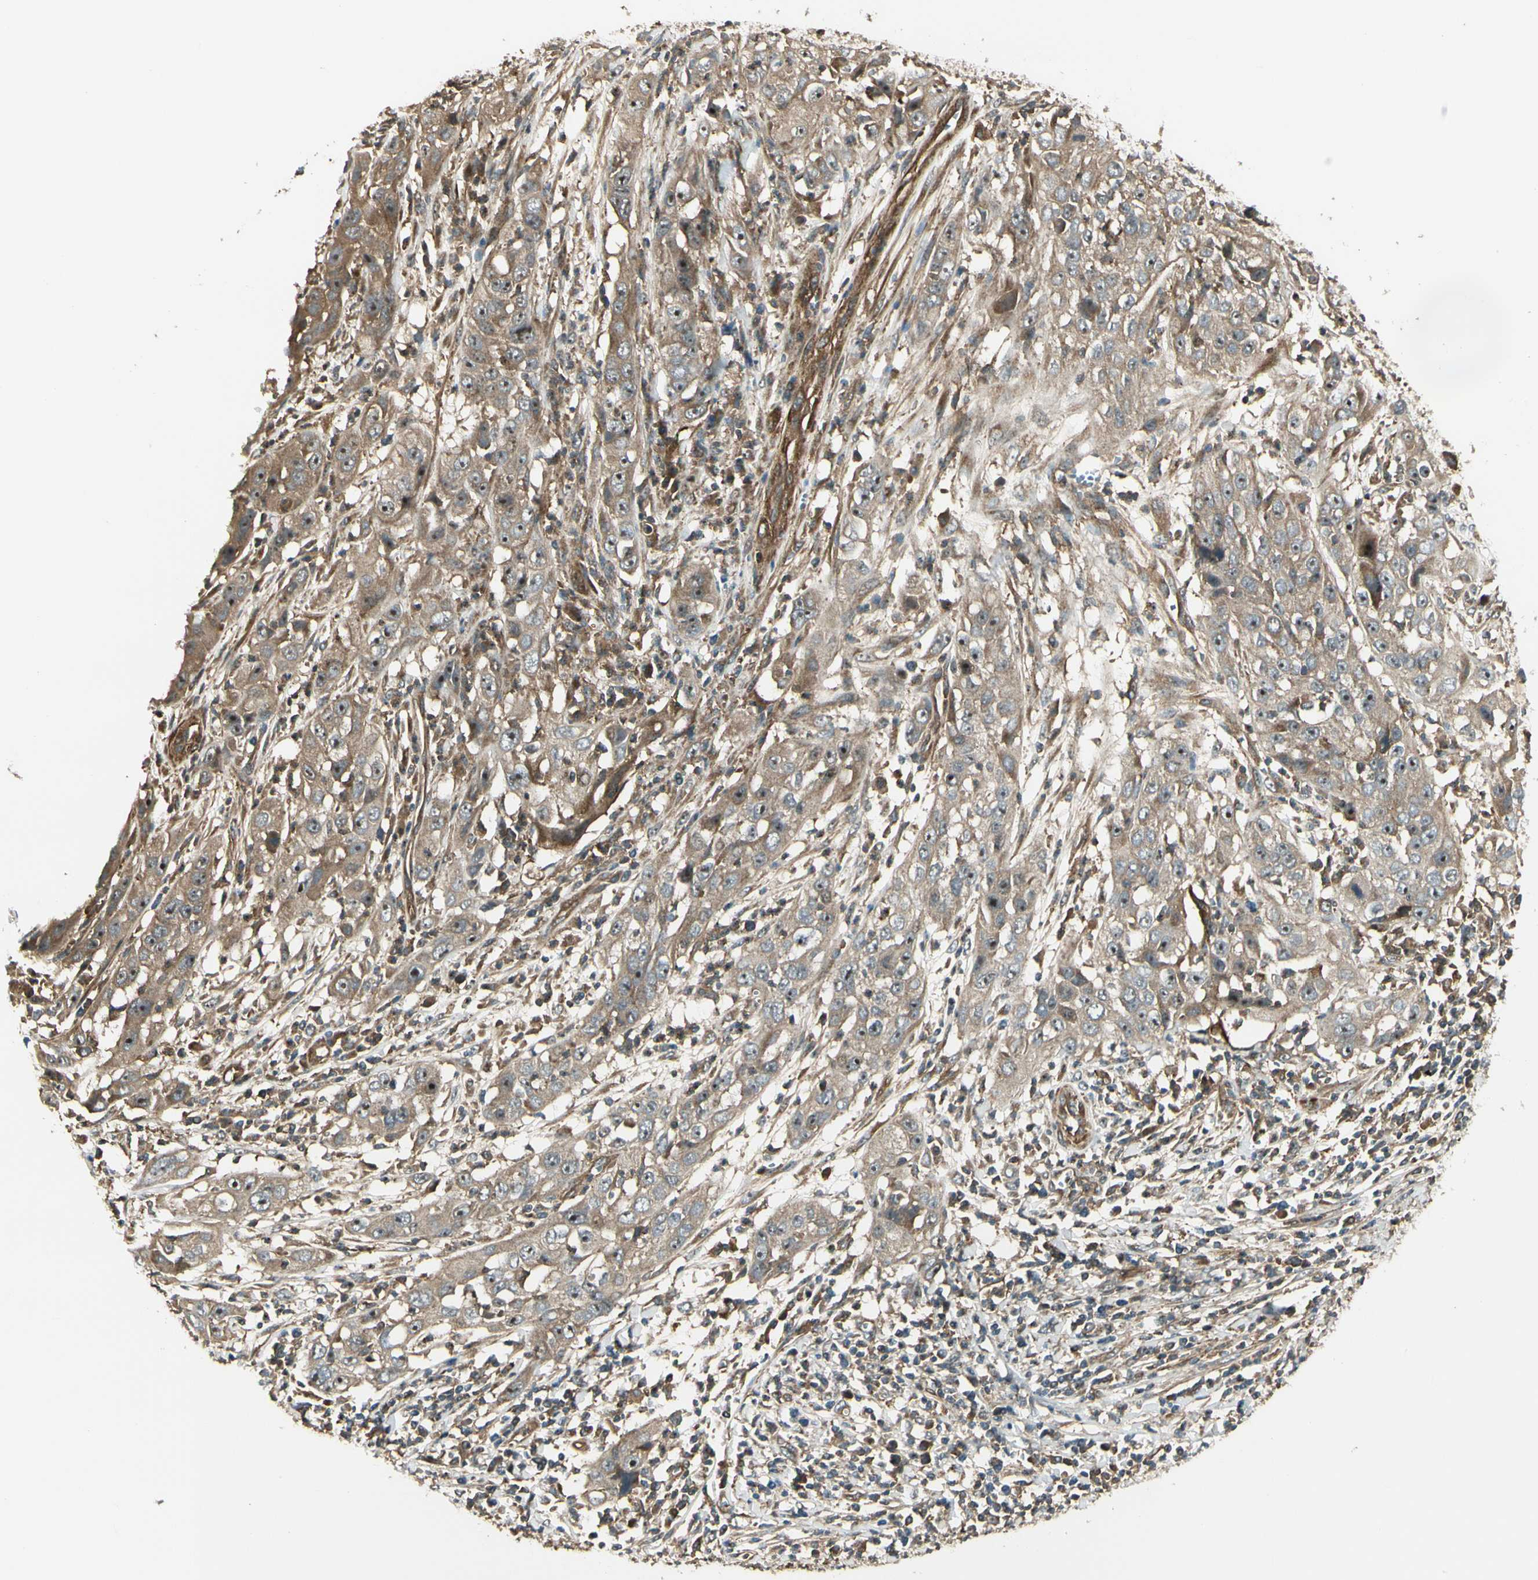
{"staining": {"intensity": "moderate", "quantity": ">75%", "location": "cytoplasmic/membranous"}, "tissue": "cervical cancer", "cell_type": "Tumor cells", "image_type": "cancer", "snomed": [{"axis": "morphology", "description": "Squamous cell carcinoma, NOS"}, {"axis": "topography", "description": "Cervix"}], "caption": "Moderate cytoplasmic/membranous expression for a protein is identified in about >75% of tumor cells of squamous cell carcinoma (cervical) using immunohistochemistry (IHC).", "gene": "FKBP15", "patient": {"sex": "female", "age": 32}}